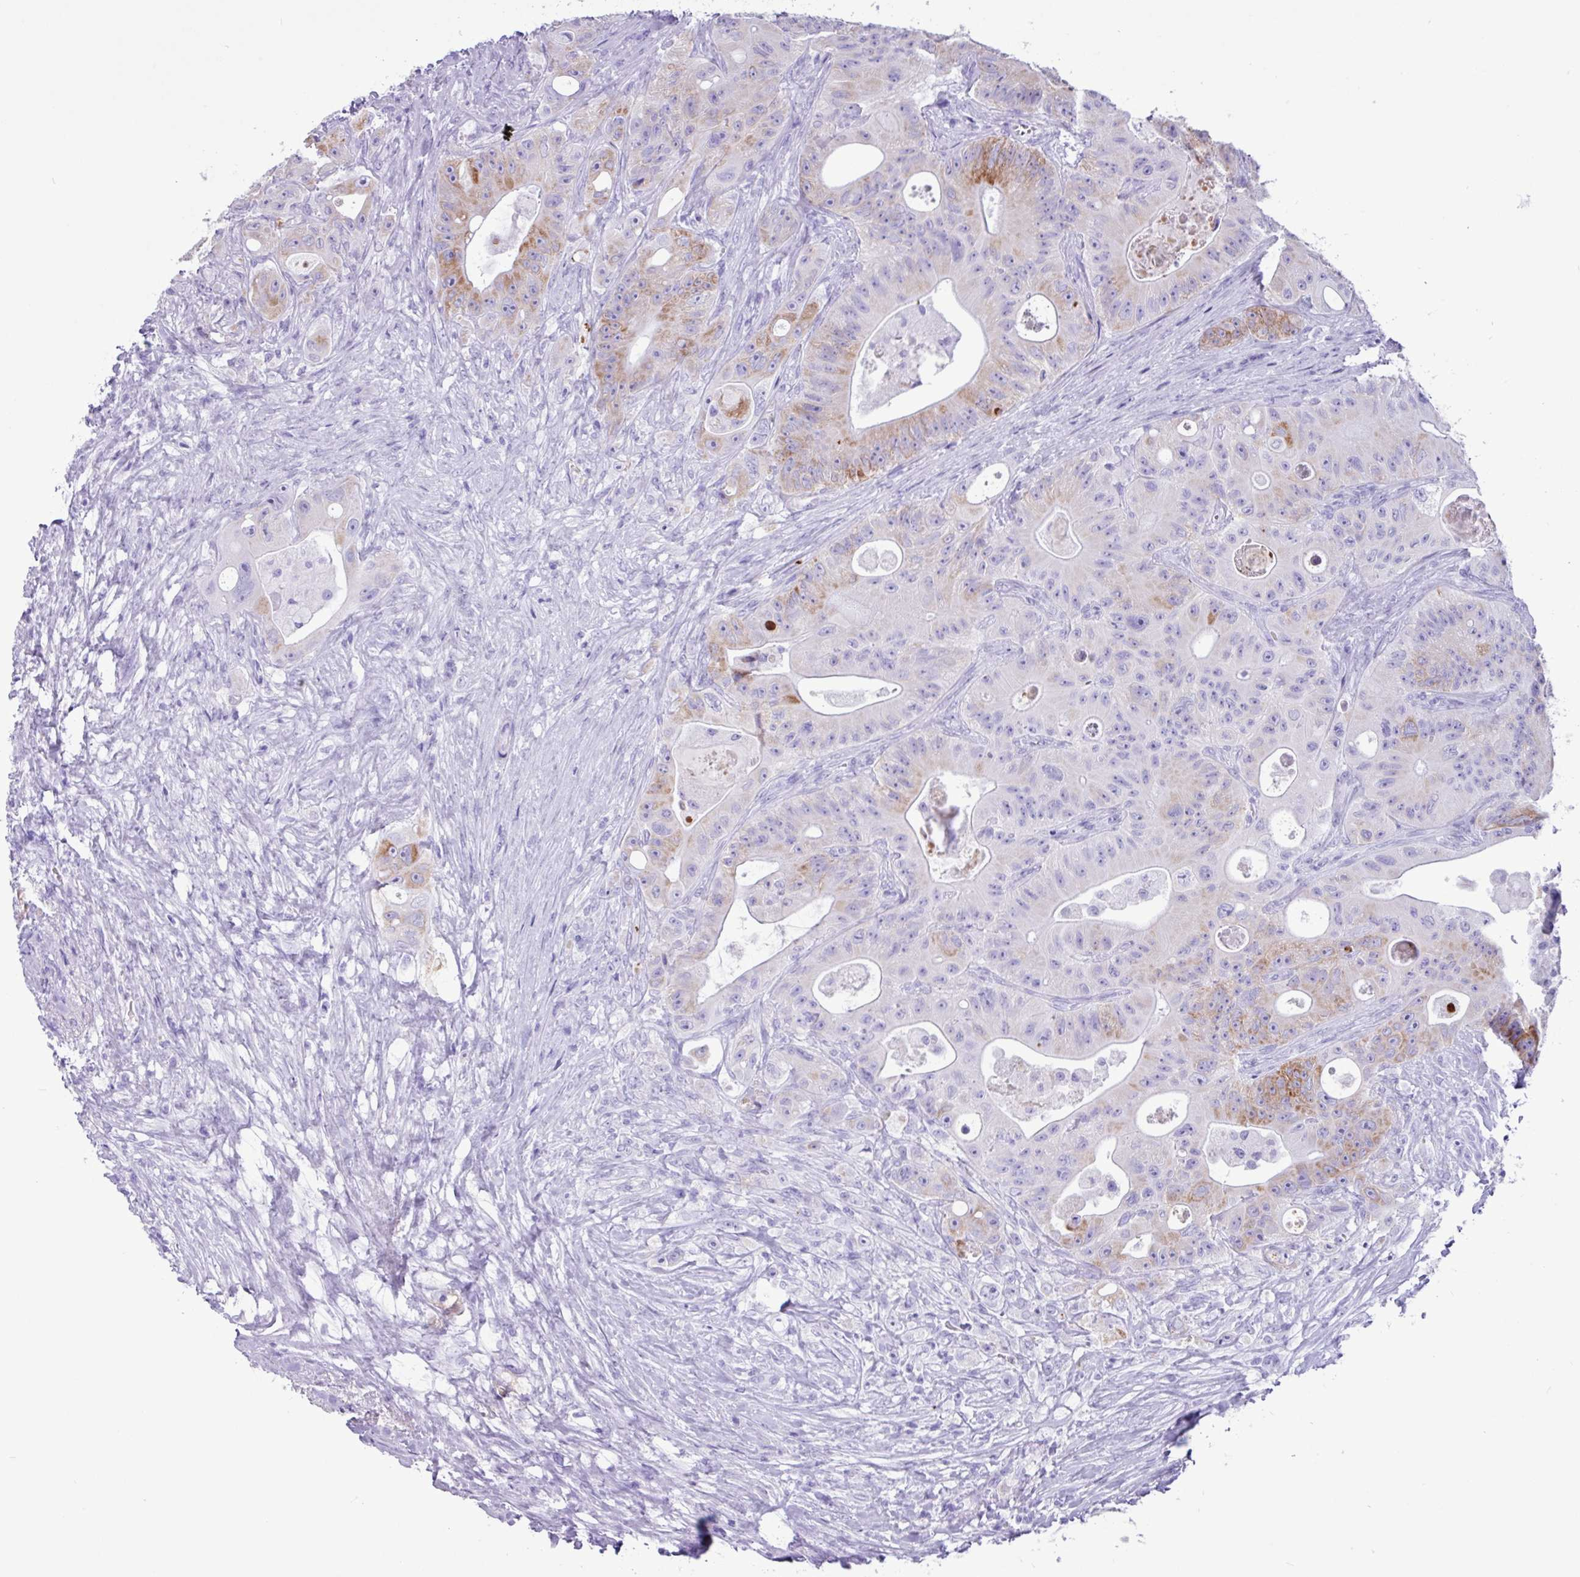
{"staining": {"intensity": "moderate", "quantity": "25%-75%", "location": "cytoplasmic/membranous"}, "tissue": "colorectal cancer", "cell_type": "Tumor cells", "image_type": "cancer", "snomed": [{"axis": "morphology", "description": "Adenocarcinoma, NOS"}, {"axis": "topography", "description": "Colon"}], "caption": "Moderate cytoplasmic/membranous protein positivity is seen in approximately 25%-75% of tumor cells in adenocarcinoma (colorectal). The protein is shown in brown color, while the nuclei are stained blue.", "gene": "CKMT2", "patient": {"sex": "female", "age": 46}}